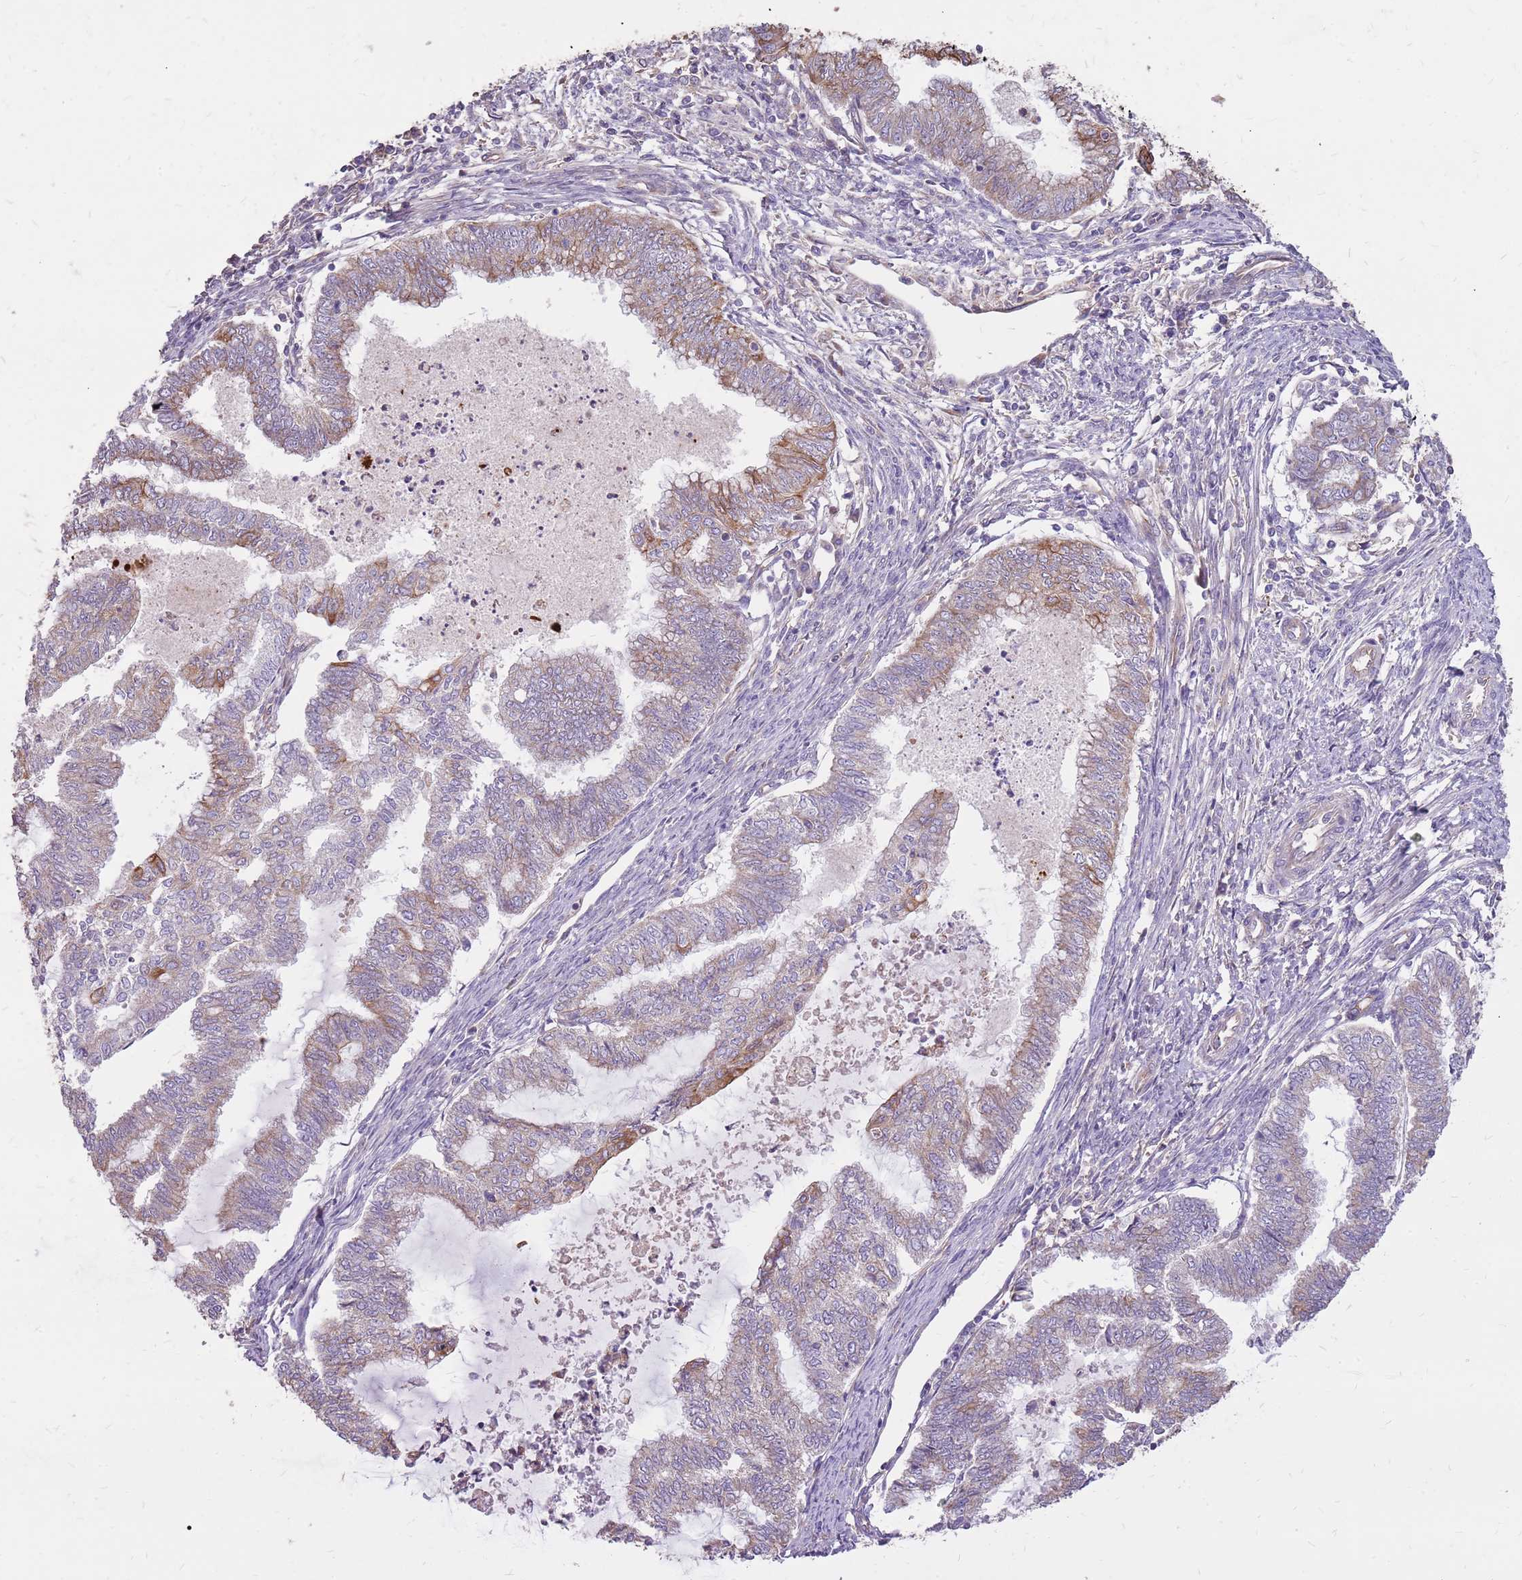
{"staining": {"intensity": "moderate", "quantity": "<25%", "location": "cytoplasmic/membranous"}, "tissue": "endometrial cancer", "cell_type": "Tumor cells", "image_type": "cancer", "snomed": [{"axis": "morphology", "description": "Adenocarcinoma, NOS"}, {"axis": "topography", "description": "Endometrium"}], "caption": "Endometrial adenocarcinoma stained for a protein shows moderate cytoplasmic/membranous positivity in tumor cells.", "gene": "WASHC4", "patient": {"sex": "female", "age": 79}}